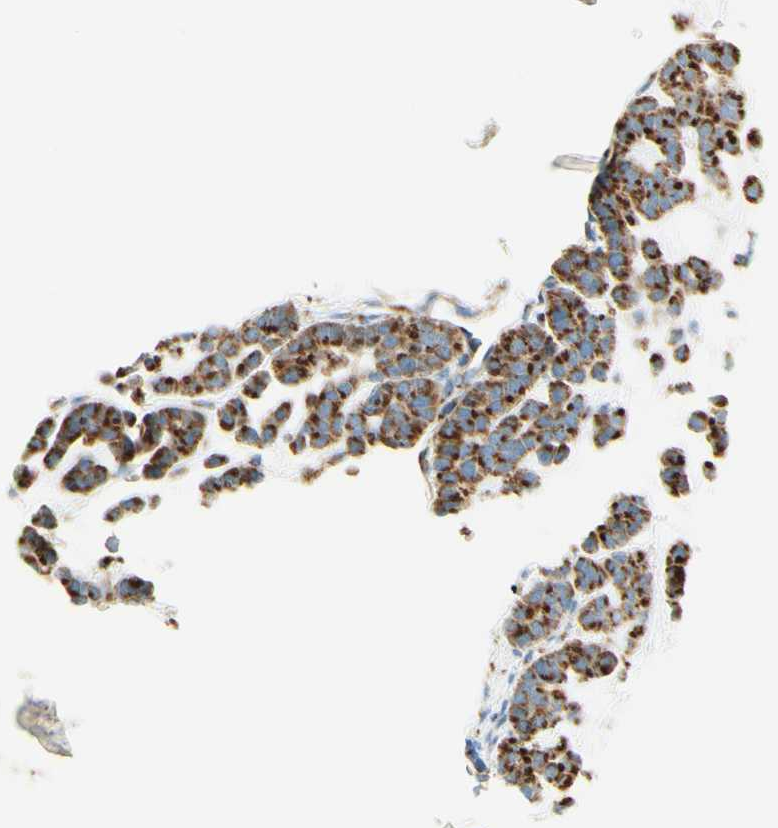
{"staining": {"intensity": "strong", "quantity": ">75%", "location": "cytoplasmic/membranous"}, "tissue": "head and neck cancer", "cell_type": "Tumor cells", "image_type": "cancer", "snomed": [{"axis": "morphology", "description": "Adenocarcinoma, NOS"}, {"axis": "morphology", "description": "Adenoma, NOS"}, {"axis": "topography", "description": "Head-Neck"}], "caption": "The photomicrograph demonstrates immunohistochemical staining of head and neck cancer (adenocarcinoma). There is strong cytoplasmic/membranous expression is identified in approximately >75% of tumor cells. (Brightfield microscopy of DAB IHC at high magnification).", "gene": "GOLGB1", "patient": {"sex": "female", "age": 55}}